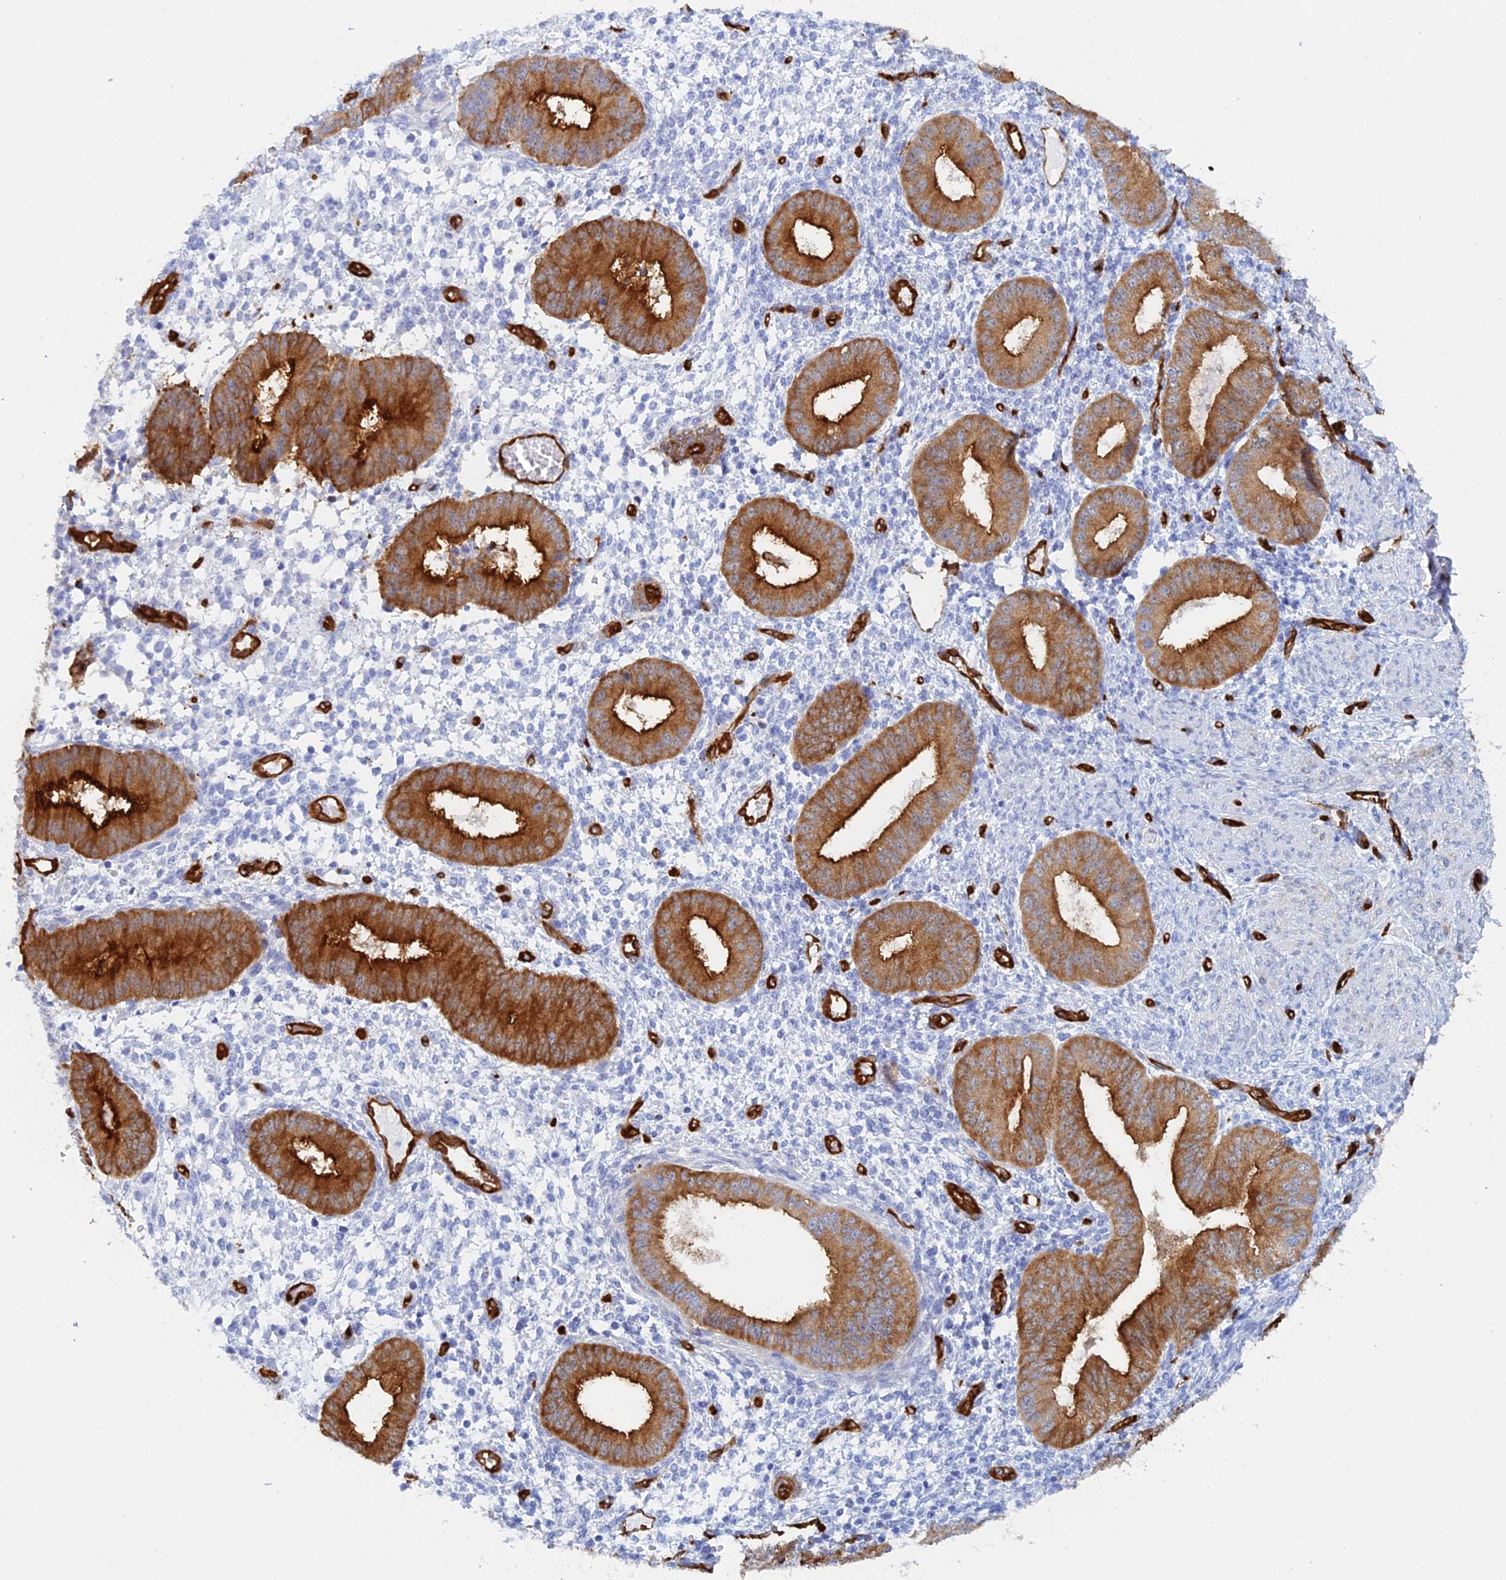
{"staining": {"intensity": "negative", "quantity": "none", "location": "none"}, "tissue": "endometrium", "cell_type": "Cells in endometrial stroma", "image_type": "normal", "snomed": [{"axis": "morphology", "description": "Normal tissue, NOS"}, {"axis": "topography", "description": "Endometrium"}], "caption": "An immunohistochemistry histopathology image of unremarkable endometrium is shown. There is no staining in cells in endometrial stroma of endometrium. (DAB (3,3'-diaminobenzidine) immunohistochemistry (IHC) visualized using brightfield microscopy, high magnification).", "gene": "CRIP2", "patient": {"sex": "female", "age": 49}}